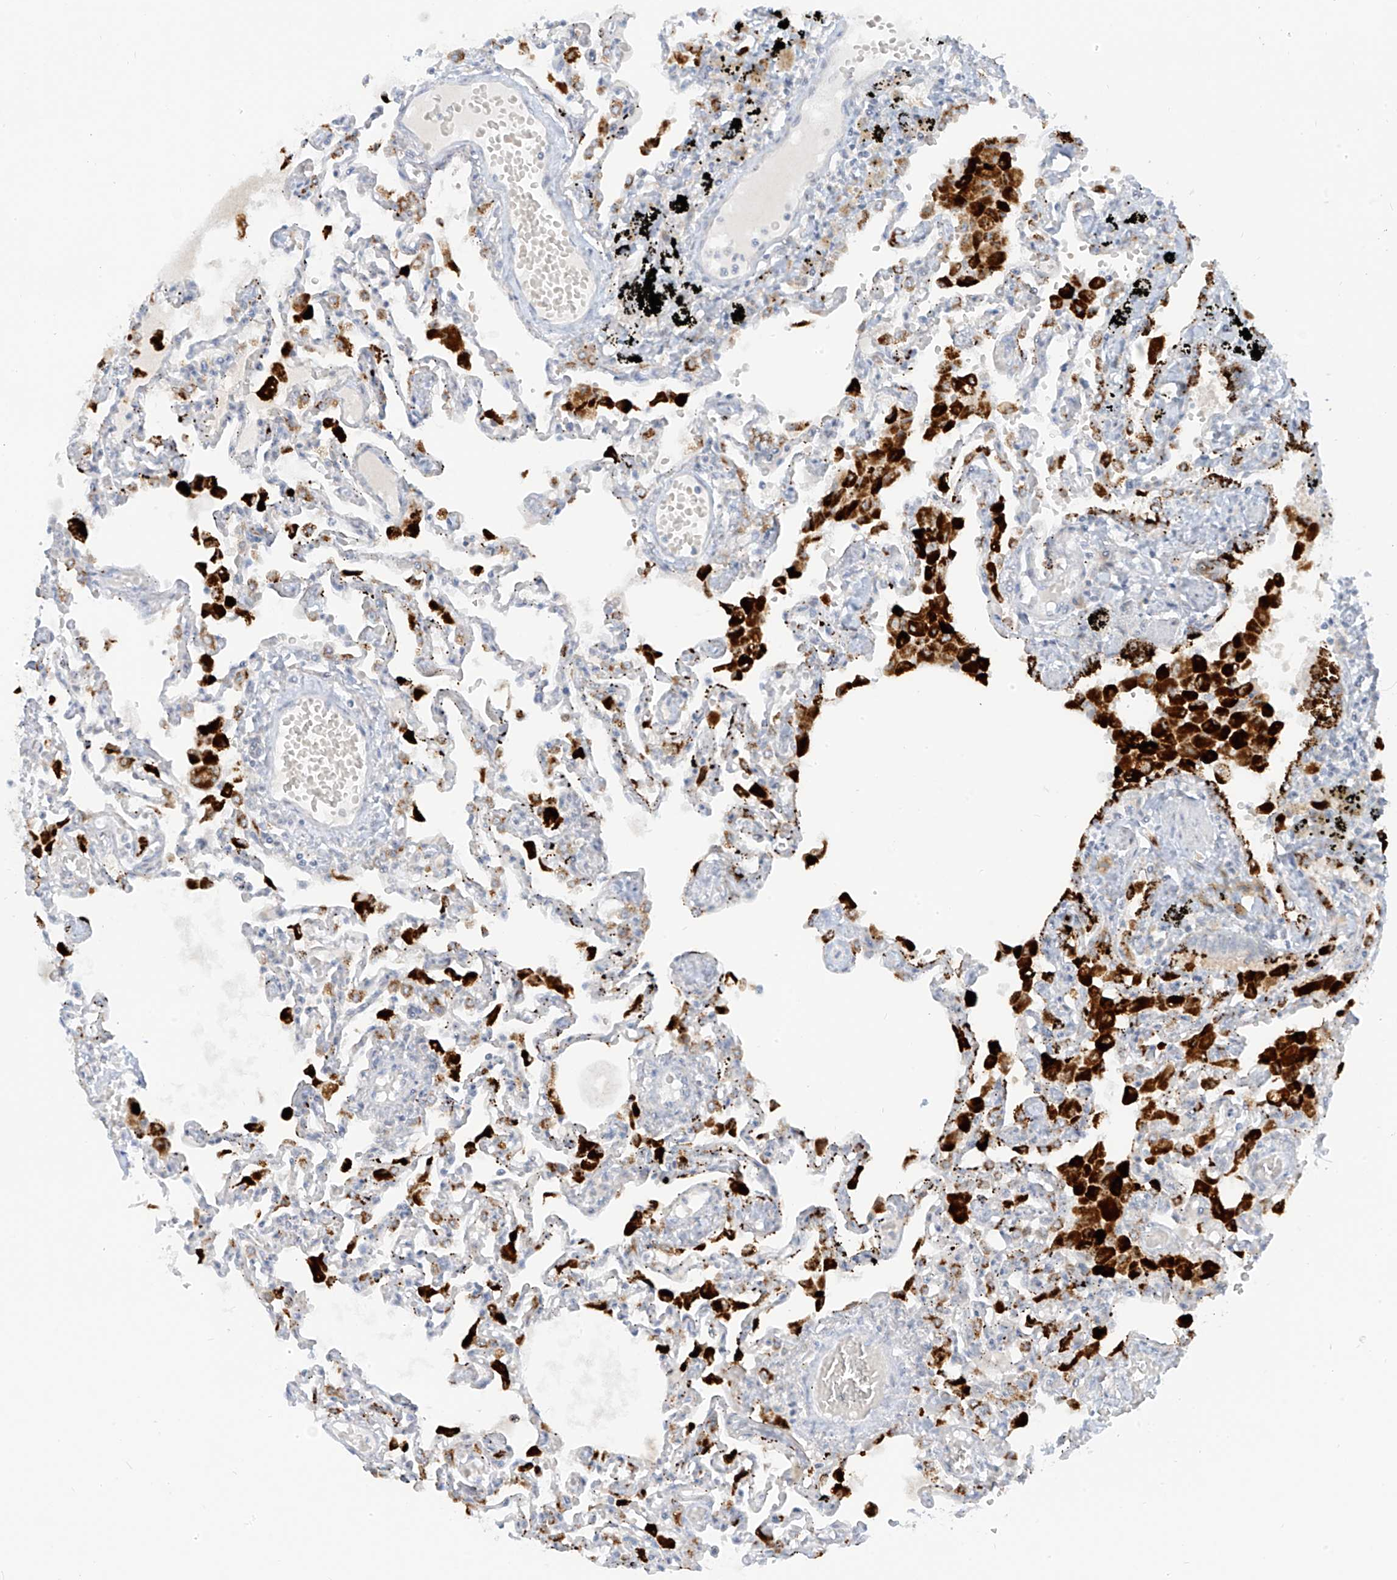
{"staining": {"intensity": "moderate", "quantity": "<25%", "location": "cytoplasmic/membranous"}, "tissue": "lung", "cell_type": "Alveolar cells", "image_type": "normal", "snomed": [{"axis": "morphology", "description": "Normal tissue, NOS"}, {"axis": "topography", "description": "Bronchus"}, {"axis": "topography", "description": "Lung"}], "caption": "Lung stained with IHC demonstrates moderate cytoplasmic/membranous expression in approximately <25% of alveolar cells. The protein is shown in brown color, while the nuclei are stained blue.", "gene": "C2orf42", "patient": {"sex": "female", "age": 49}}